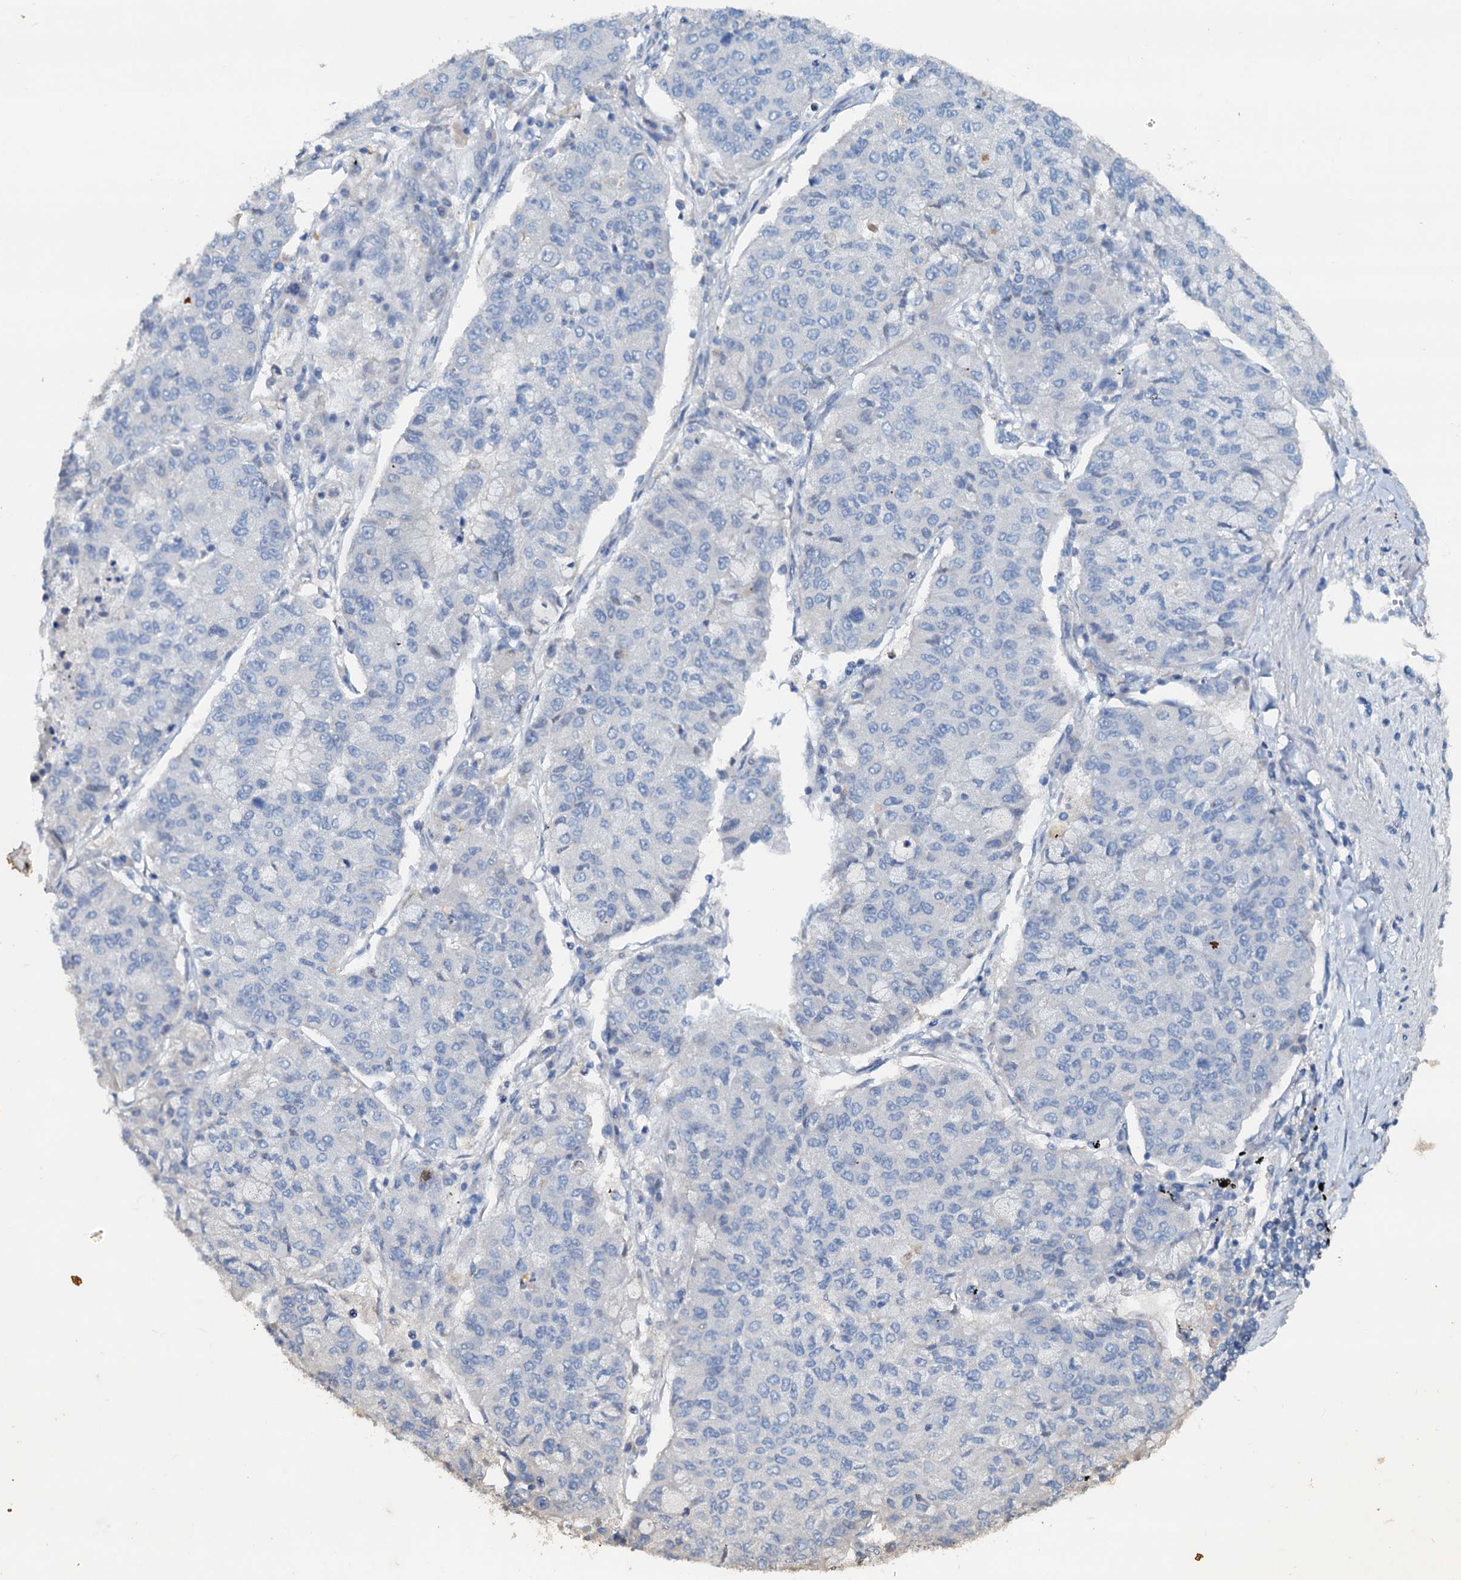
{"staining": {"intensity": "negative", "quantity": "none", "location": "none"}, "tissue": "lung cancer", "cell_type": "Tumor cells", "image_type": "cancer", "snomed": [{"axis": "morphology", "description": "Squamous cell carcinoma, NOS"}, {"axis": "topography", "description": "Lung"}], "caption": "DAB immunohistochemical staining of human squamous cell carcinoma (lung) displays no significant positivity in tumor cells.", "gene": "PTGES3", "patient": {"sex": "male", "age": 74}}